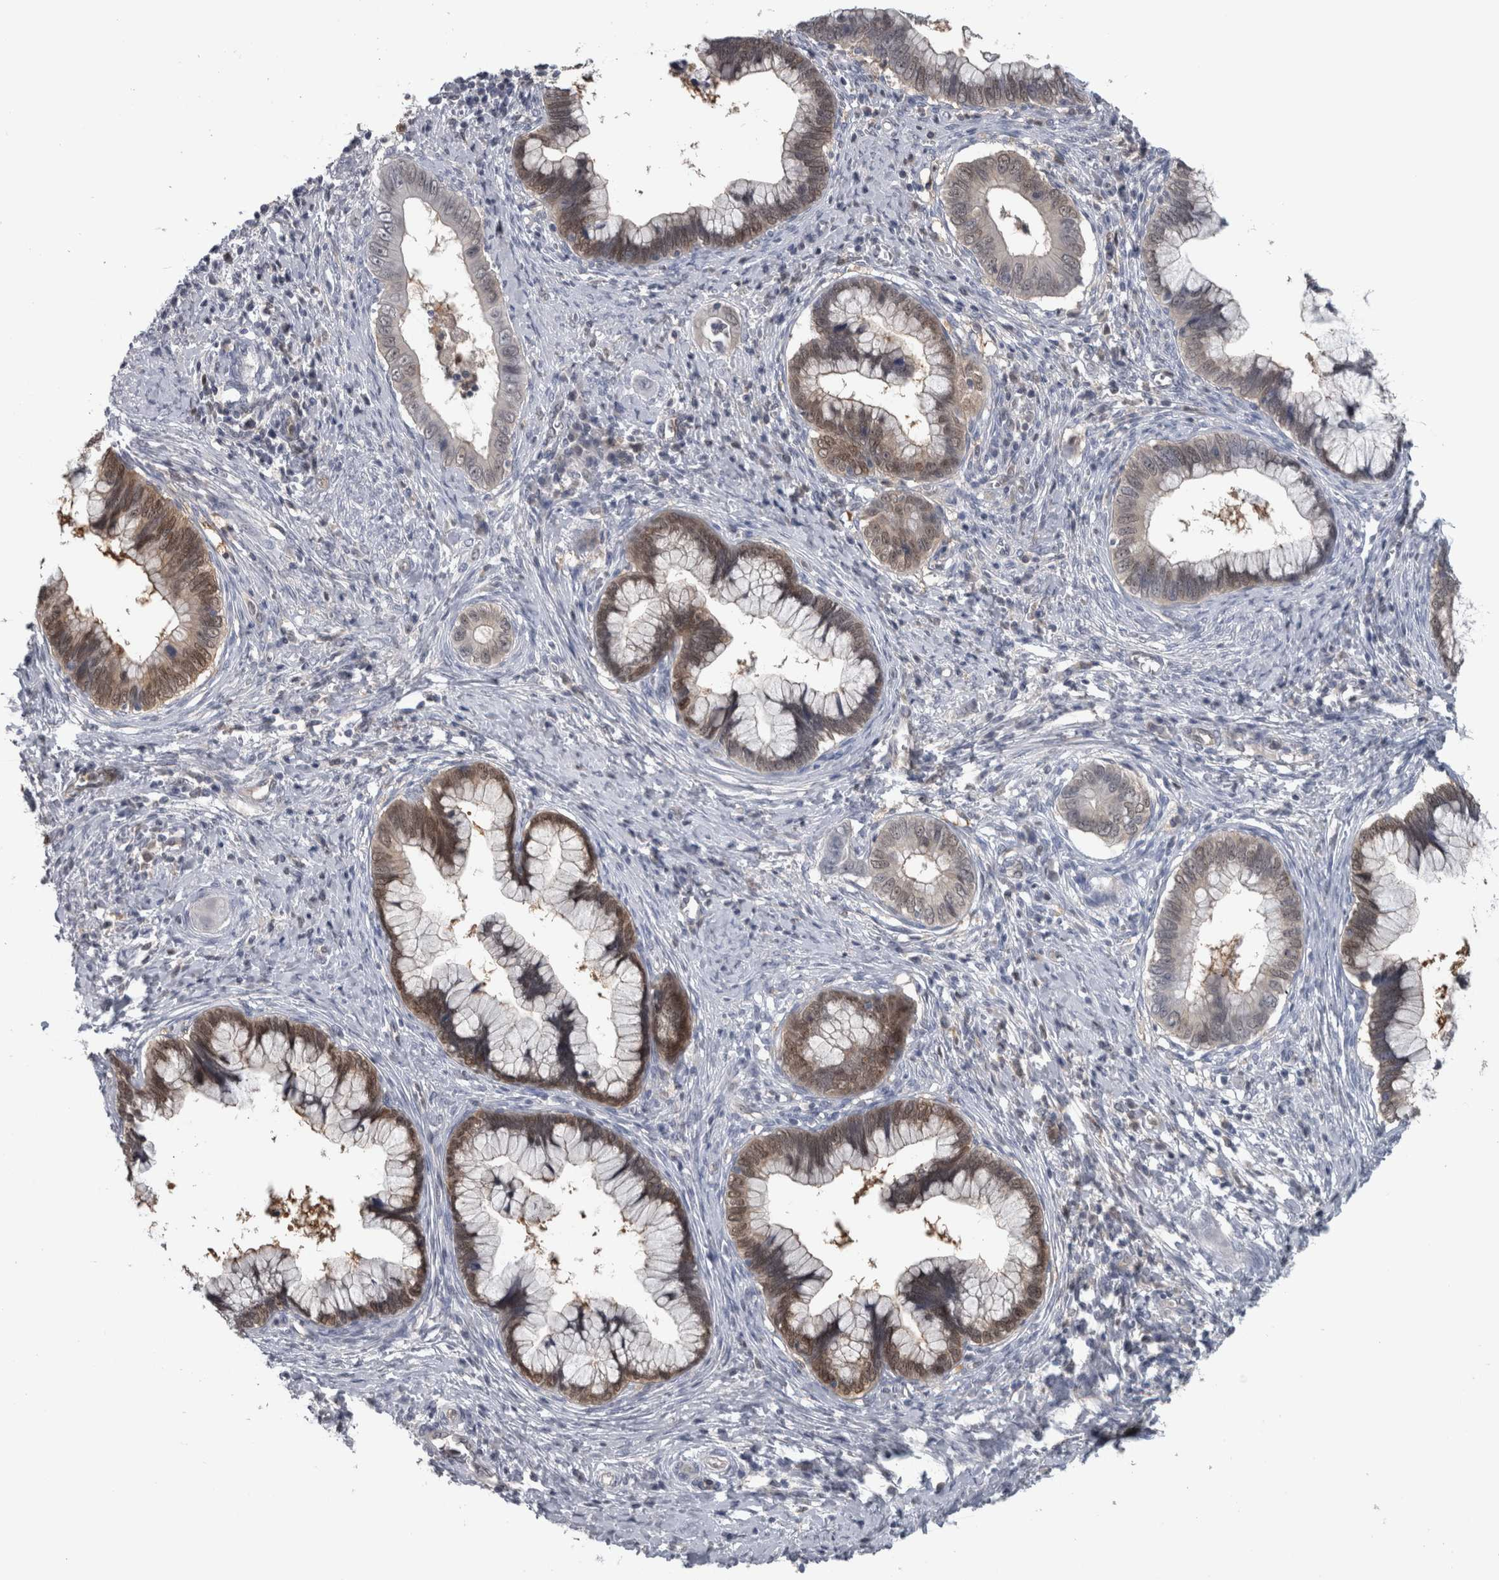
{"staining": {"intensity": "moderate", "quantity": "25%-75%", "location": "cytoplasmic/membranous,nuclear"}, "tissue": "cervical cancer", "cell_type": "Tumor cells", "image_type": "cancer", "snomed": [{"axis": "morphology", "description": "Adenocarcinoma, NOS"}, {"axis": "topography", "description": "Cervix"}], "caption": "Approximately 25%-75% of tumor cells in cervical adenocarcinoma display moderate cytoplasmic/membranous and nuclear protein expression as visualized by brown immunohistochemical staining.", "gene": "NAPRT", "patient": {"sex": "female", "age": 44}}